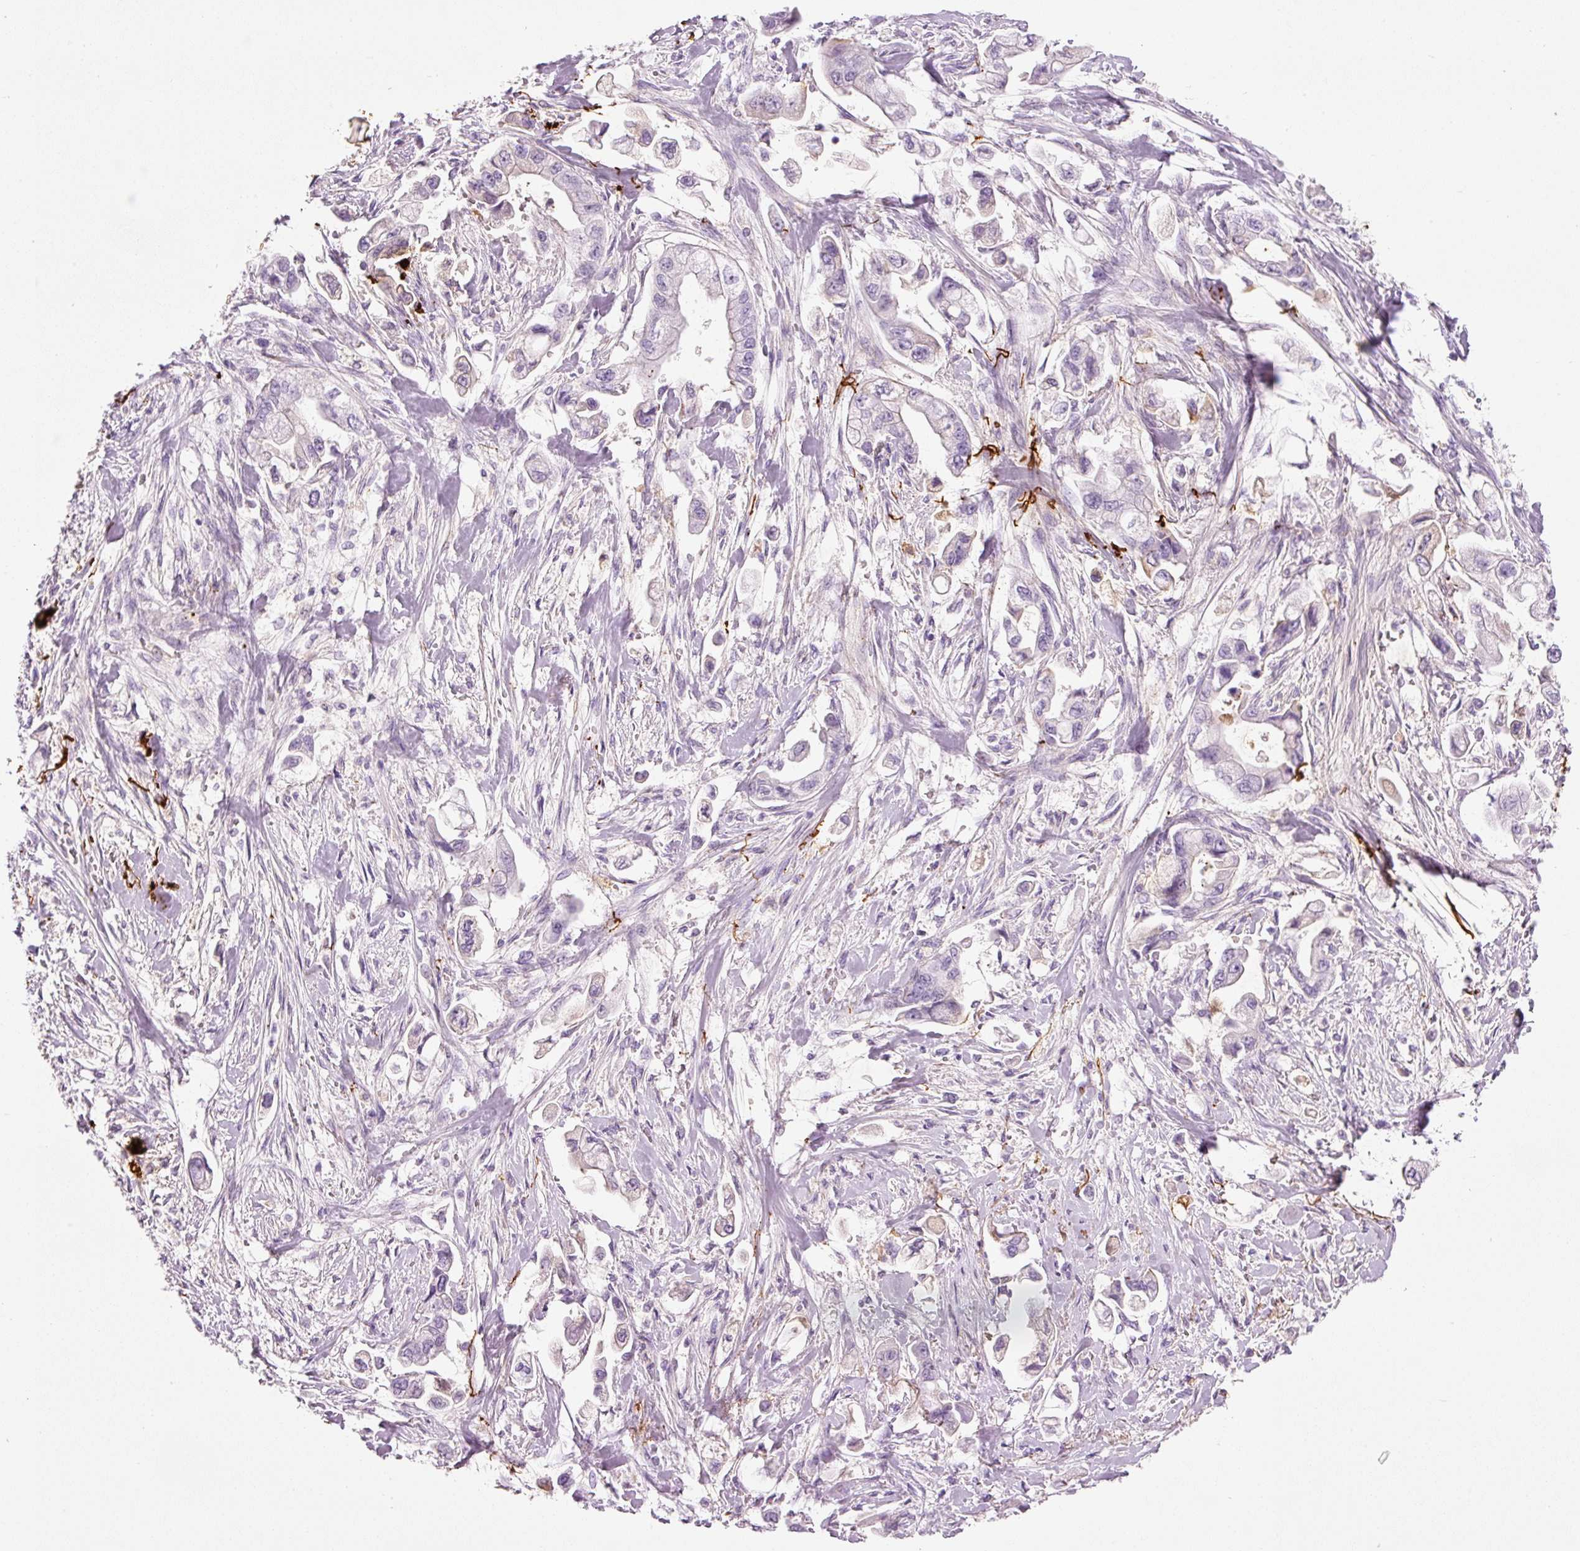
{"staining": {"intensity": "negative", "quantity": "none", "location": "none"}, "tissue": "stomach cancer", "cell_type": "Tumor cells", "image_type": "cancer", "snomed": [{"axis": "morphology", "description": "Adenocarcinoma, NOS"}, {"axis": "topography", "description": "Stomach"}], "caption": "Tumor cells are negative for brown protein staining in stomach adenocarcinoma.", "gene": "MFAP4", "patient": {"sex": "male", "age": 62}}